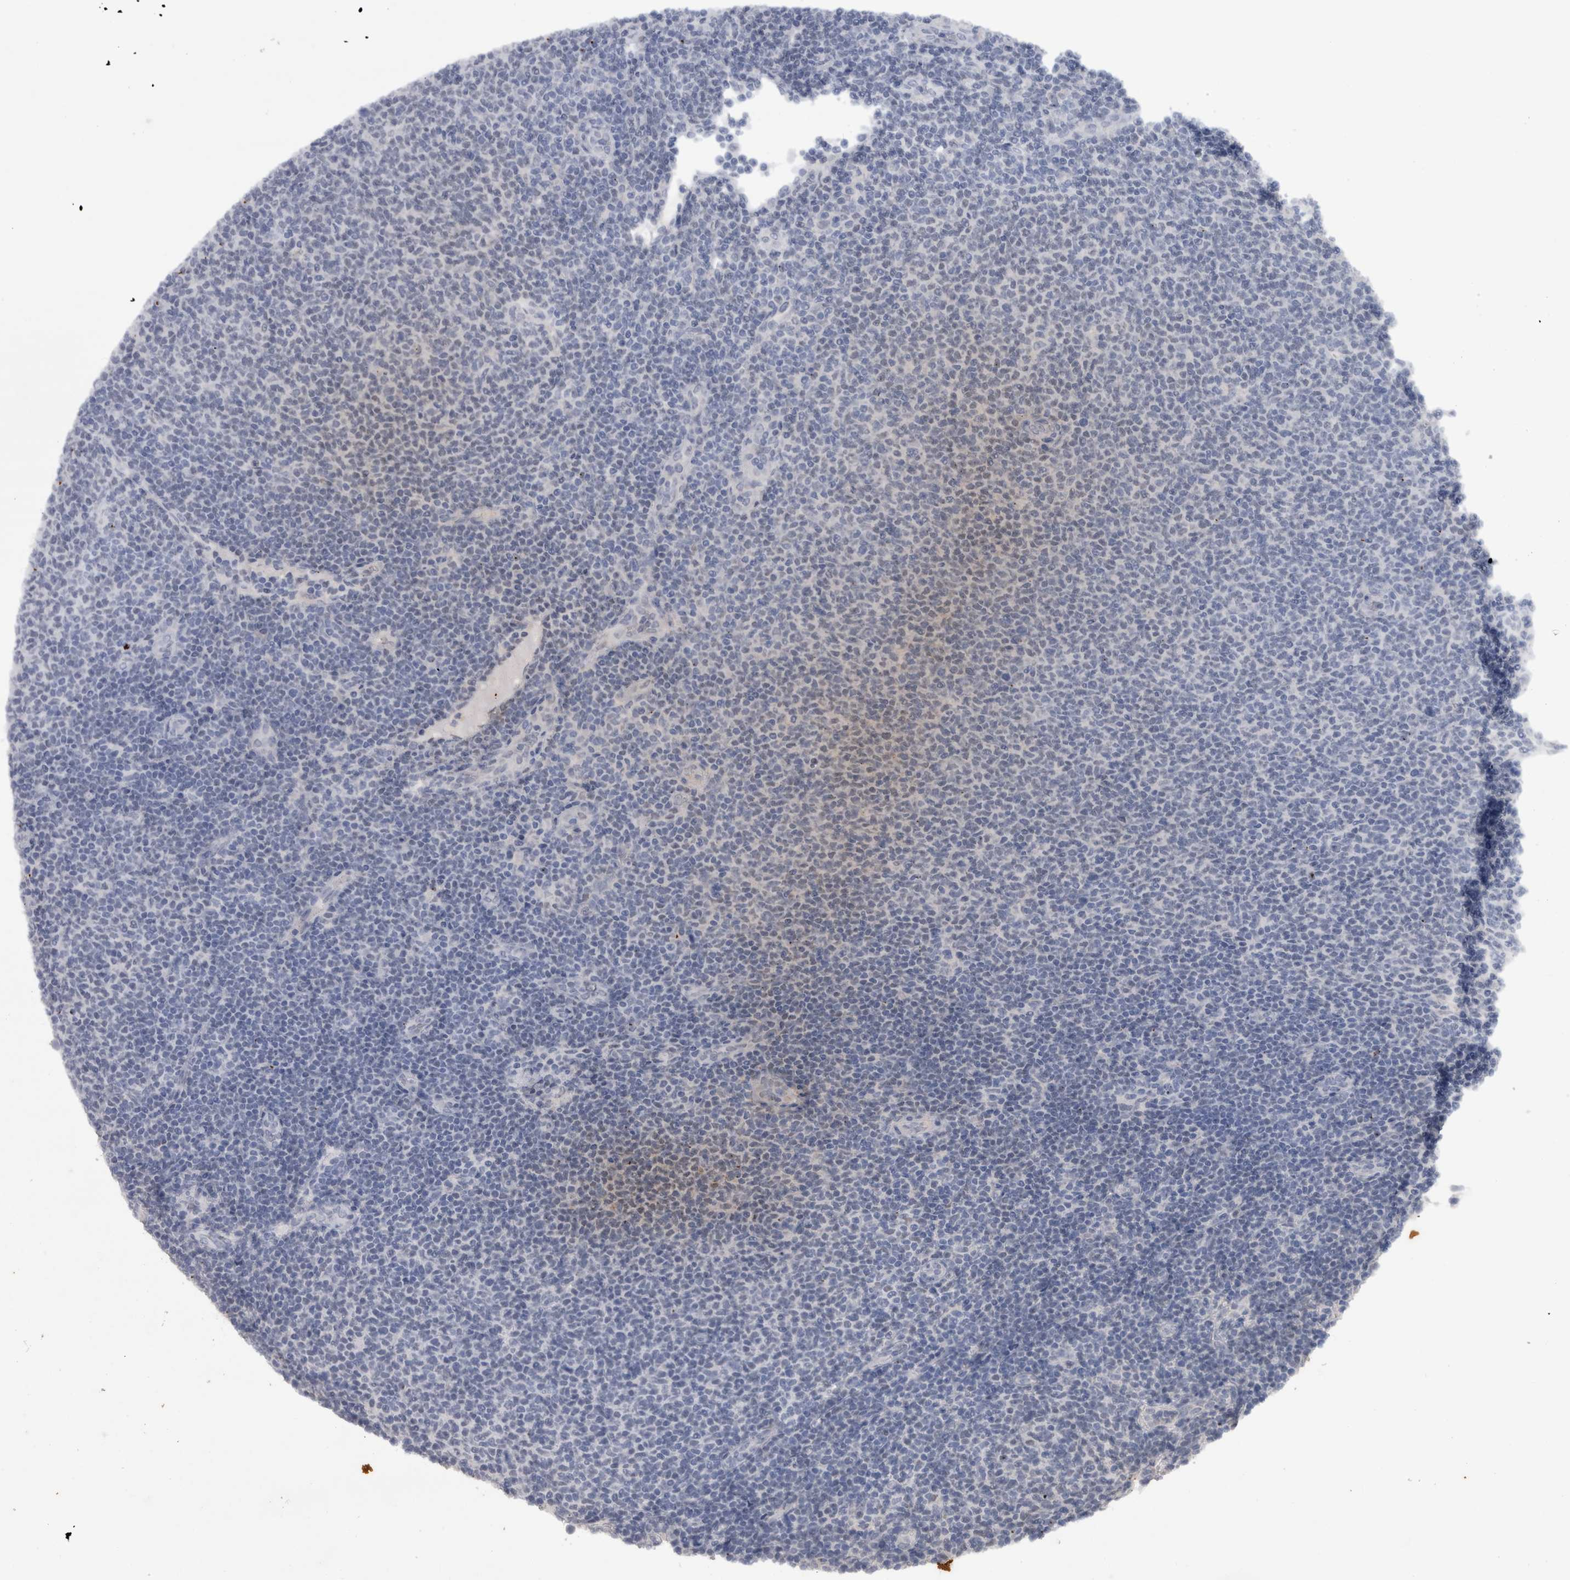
{"staining": {"intensity": "negative", "quantity": "none", "location": "none"}, "tissue": "lymphoma", "cell_type": "Tumor cells", "image_type": "cancer", "snomed": [{"axis": "morphology", "description": "Malignant lymphoma, non-Hodgkin's type, Low grade"}, {"axis": "topography", "description": "Lymph node"}], "caption": "Immunohistochemistry (IHC) of human lymphoma shows no positivity in tumor cells.", "gene": "PAX5", "patient": {"sex": "male", "age": 66}}